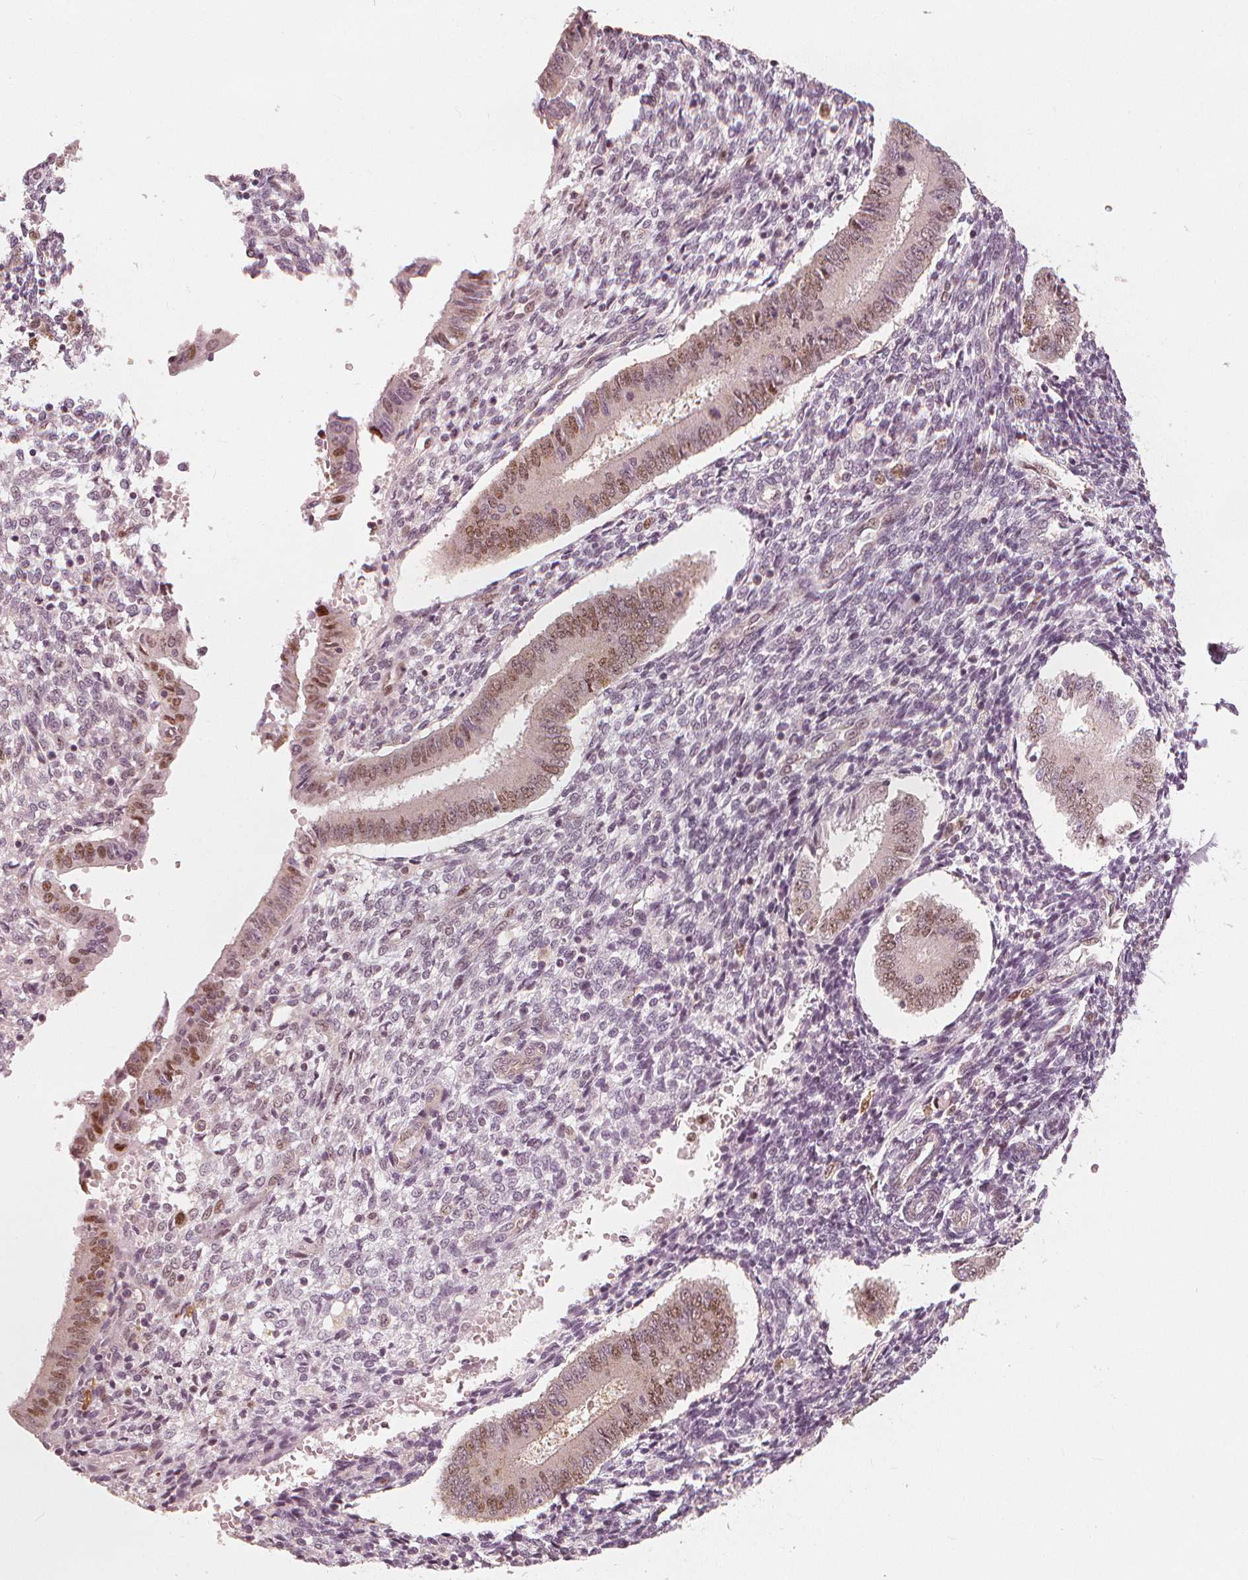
{"staining": {"intensity": "weak", "quantity": "<25%", "location": "nuclear"}, "tissue": "endometrium", "cell_type": "Cells in endometrial stroma", "image_type": "normal", "snomed": [{"axis": "morphology", "description": "Normal tissue, NOS"}, {"axis": "topography", "description": "Endometrium"}], "caption": "Protein analysis of unremarkable endometrium shows no significant expression in cells in endometrial stroma.", "gene": "SQSTM1", "patient": {"sex": "female", "age": 40}}